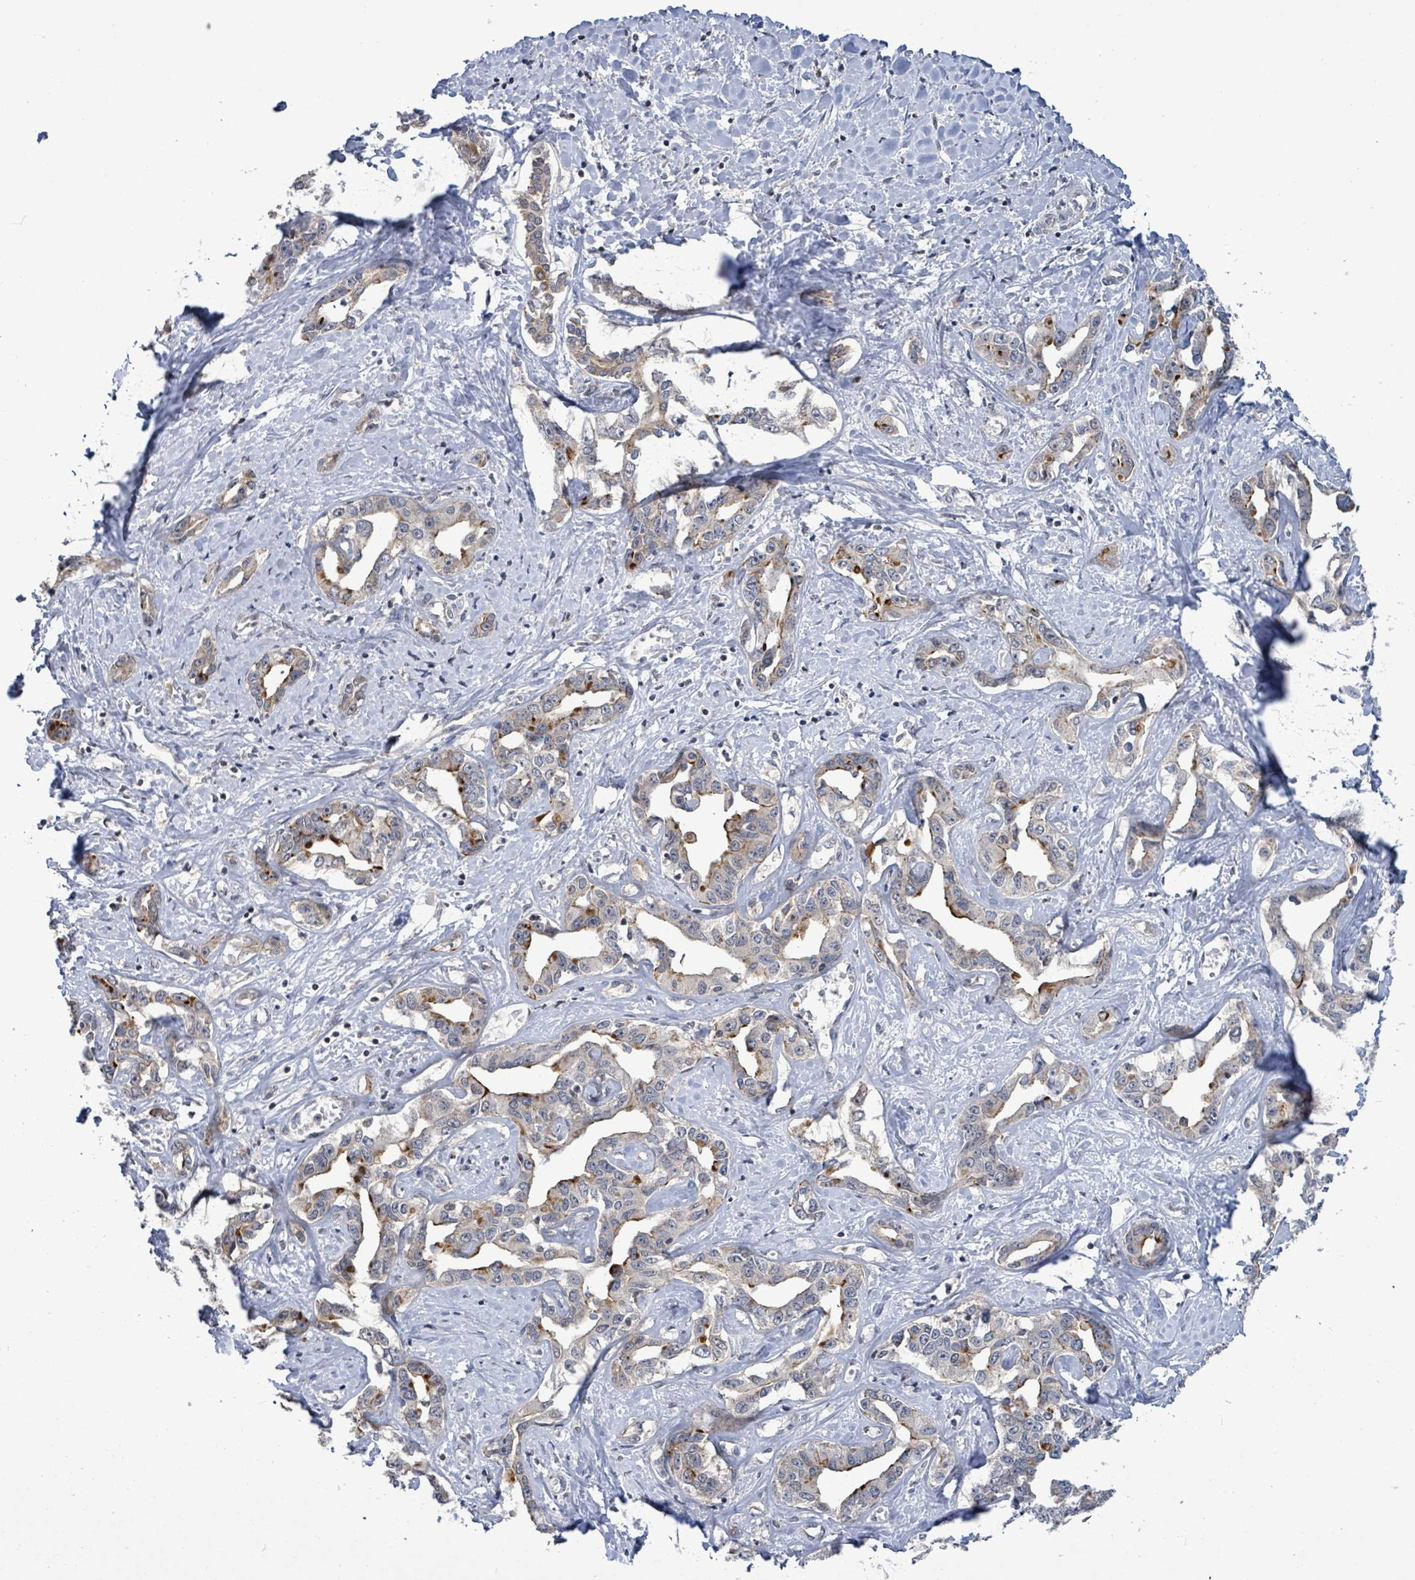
{"staining": {"intensity": "strong", "quantity": "<25%", "location": "cytoplasmic/membranous"}, "tissue": "liver cancer", "cell_type": "Tumor cells", "image_type": "cancer", "snomed": [{"axis": "morphology", "description": "Cholangiocarcinoma"}, {"axis": "topography", "description": "Liver"}], "caption": "Immunohistochemical staining of cholangiocarcinoma (liver) demonstrates medium levels of strong cytoplasmic/membranous protein positivity in approximately <25% of tumor cells. (IHC, brightfield microscopy, high magnification).", "gene": "COQ10B", "patient": {"sex": "male", "age": 59}}